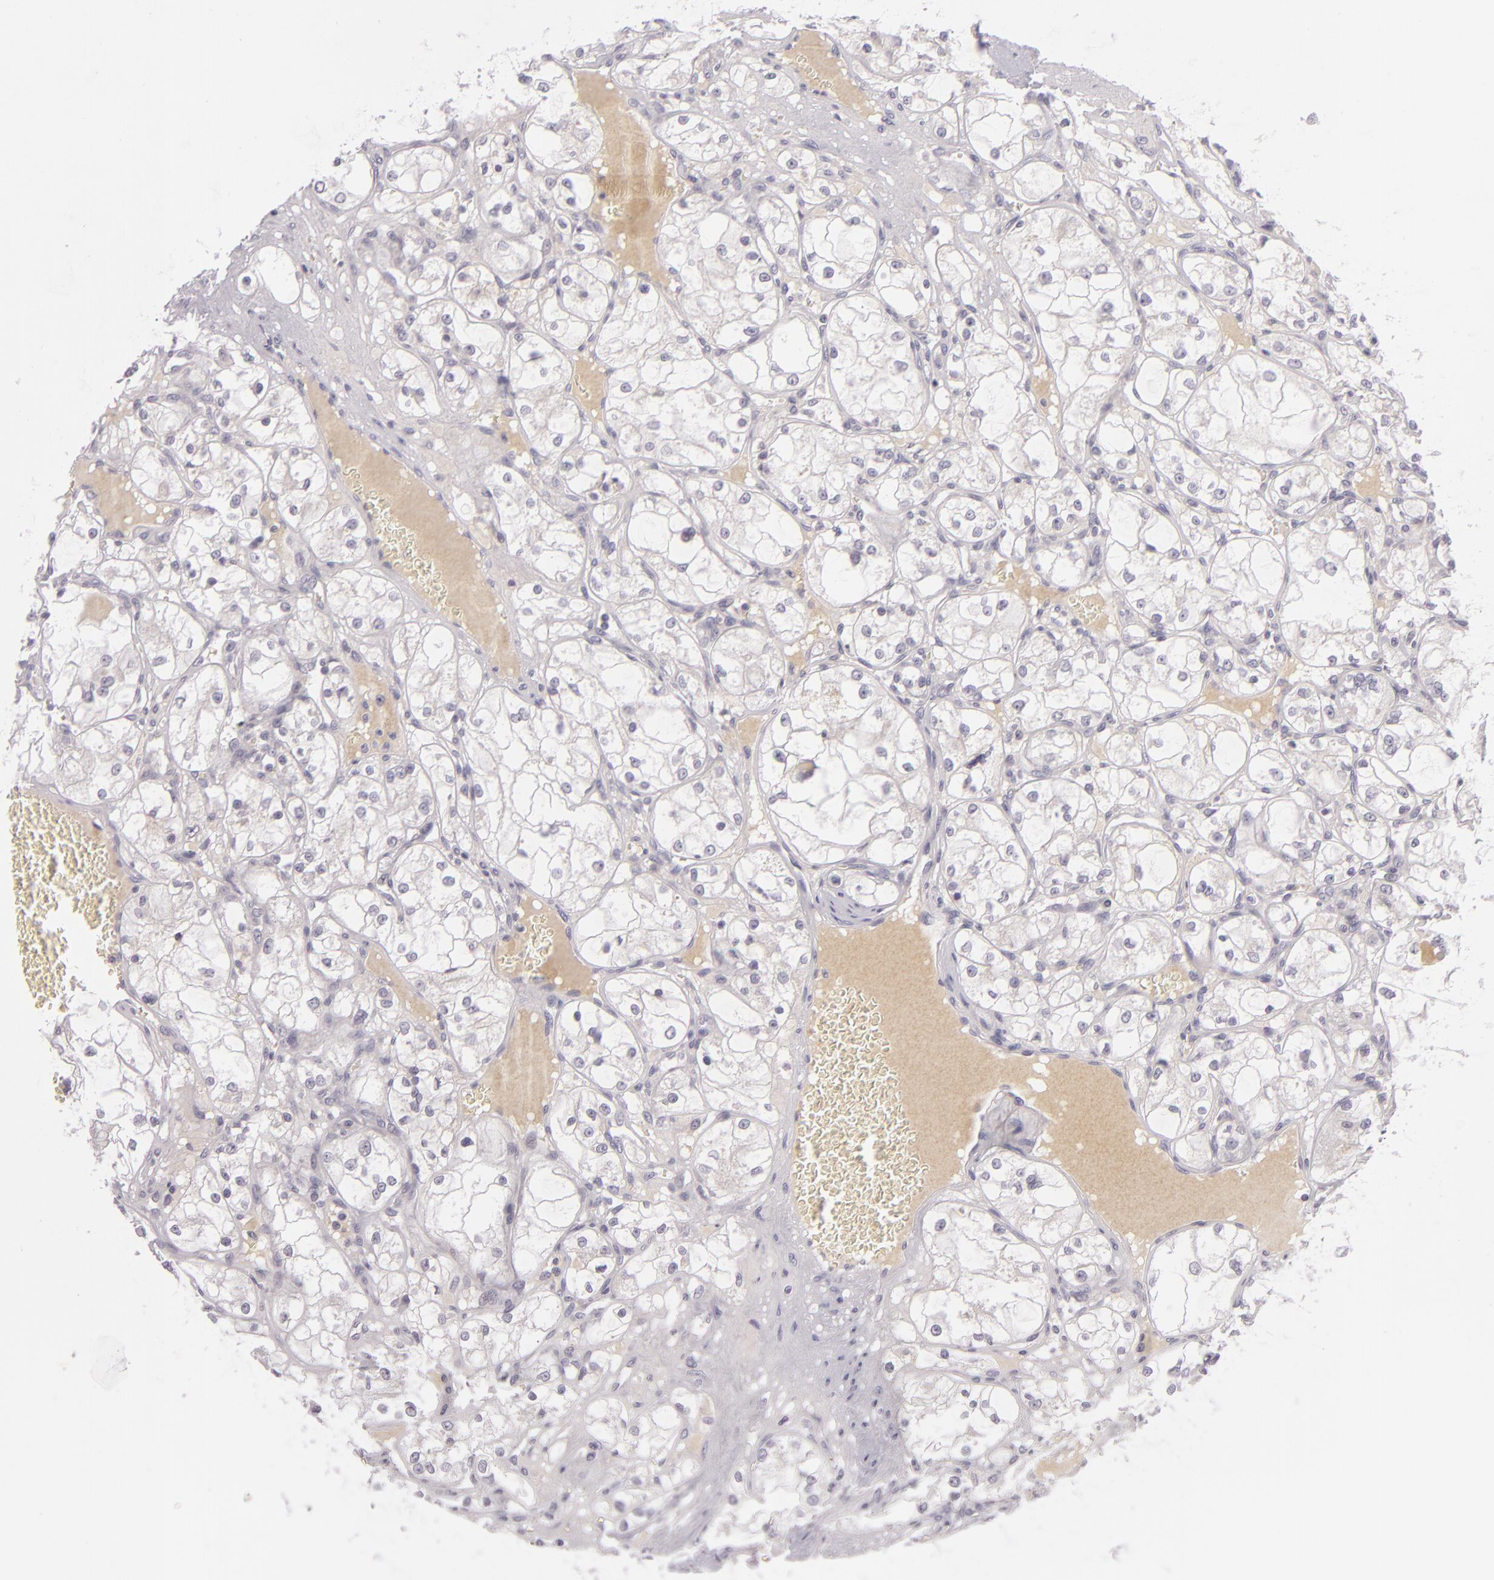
{"staining": {"intensity": "negative", "quantity": "none", "location": "none"}, "tissue": "renal cancer", "cell_type": "Tumor cells", "image_type": "cancer", "snomed": [{"axis": "morphology", "description": "Adenocarcinoma, NOS"}, {"axis": "topography", "description": "Kidney"}], "caption": "High magnification brightfield microscopy of adenocarcinoma (renal) stained with DAB (3,3'-diaminobenzidine) (brown) and counterstained with hematoxylin (blue): tumor cells show no significant positivity.", "gene": "DAG1", "patient": {"sex": "male", "age": 61}}